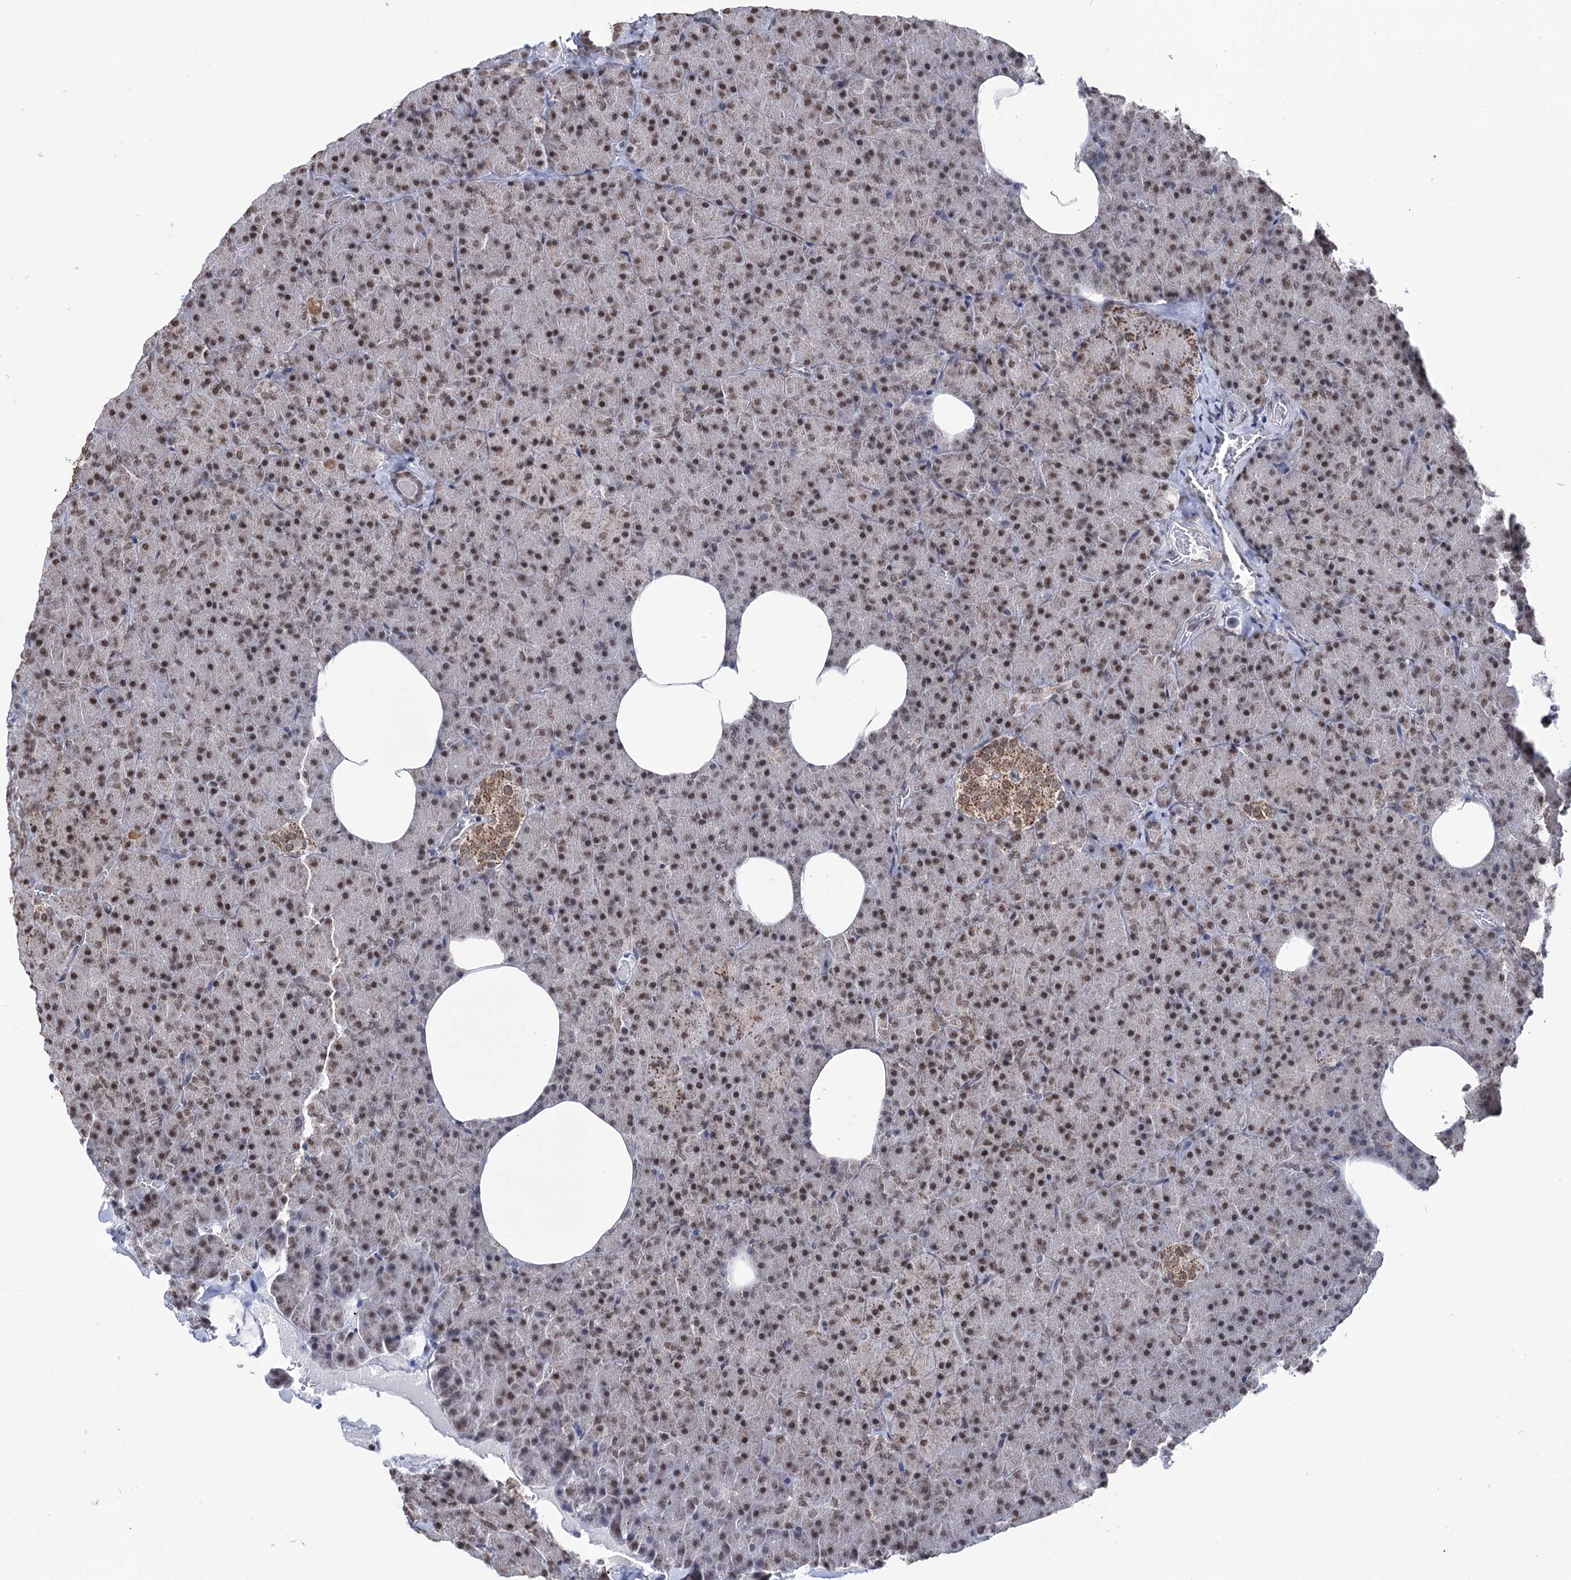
{"staining": {"intensity": "moderate", "quantity": ">75%", "location": "nuclear"}, "tissue": "pancreas", "cell_type": "Exocrine glandular cells", "image_type": "normal", "snomed": [{"axis": "morphology", "description": "Normal tissue, NOS"}, {"axis": "morphology", "description": "Carcinoid, malignant, NOS"}, {"axis": "topography", "description": "Pancreas"}], "caption": "Protein staining by IHC demonstrates moderate nuclear expression in about >75% of exocrine glandular cells in unremarkable pancreas. The protein of interest is stained brown, and the nuclei are stained in blue (DAB (3,3'-diaminobenzidine) IHC with brightfield microscopy, high magnification).", "gene": "ABHD10", "patient": {"sex": "female", "age": 35}}